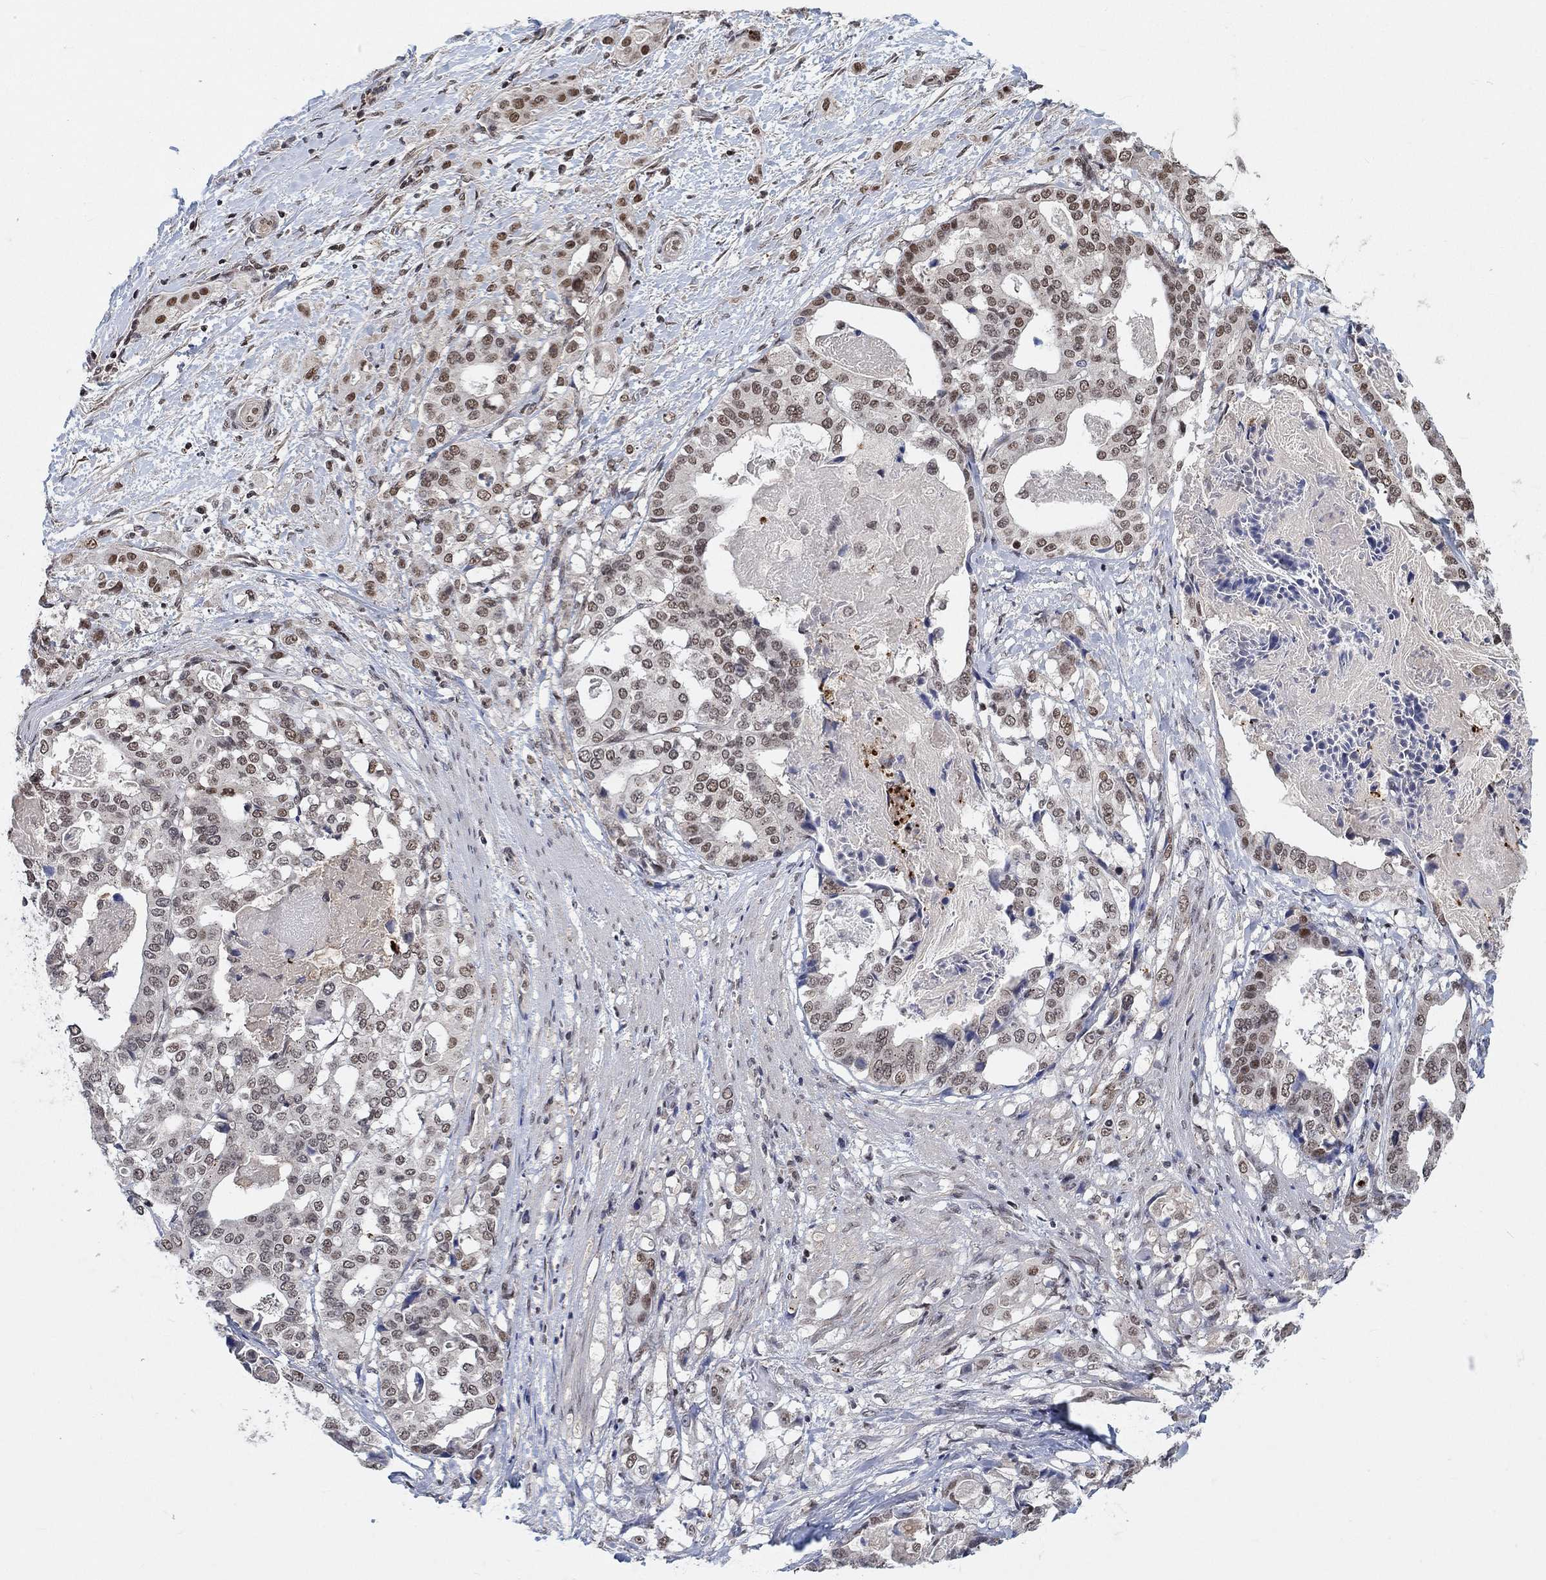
{"staining": {"intensity": "moderate", "quantity": "25%-75%", "location": "nuclear"}, "tissue": "stomach cancer", "cell_type": "Tumor cells", "image_type": "cancer", "snomed": [{"axis": "morphology", "description": "Adenocarcinoma, NOS"}, {"axis": "topography", "description": "Stomach"}], "caption": "A photomicrograph of human adenocarcinoma (stomach) stained for a protein shows moderate nuclear brown staining in tumor cells.", "gene": "THAP8", "patient": {"sex": "male", "age": 48}}